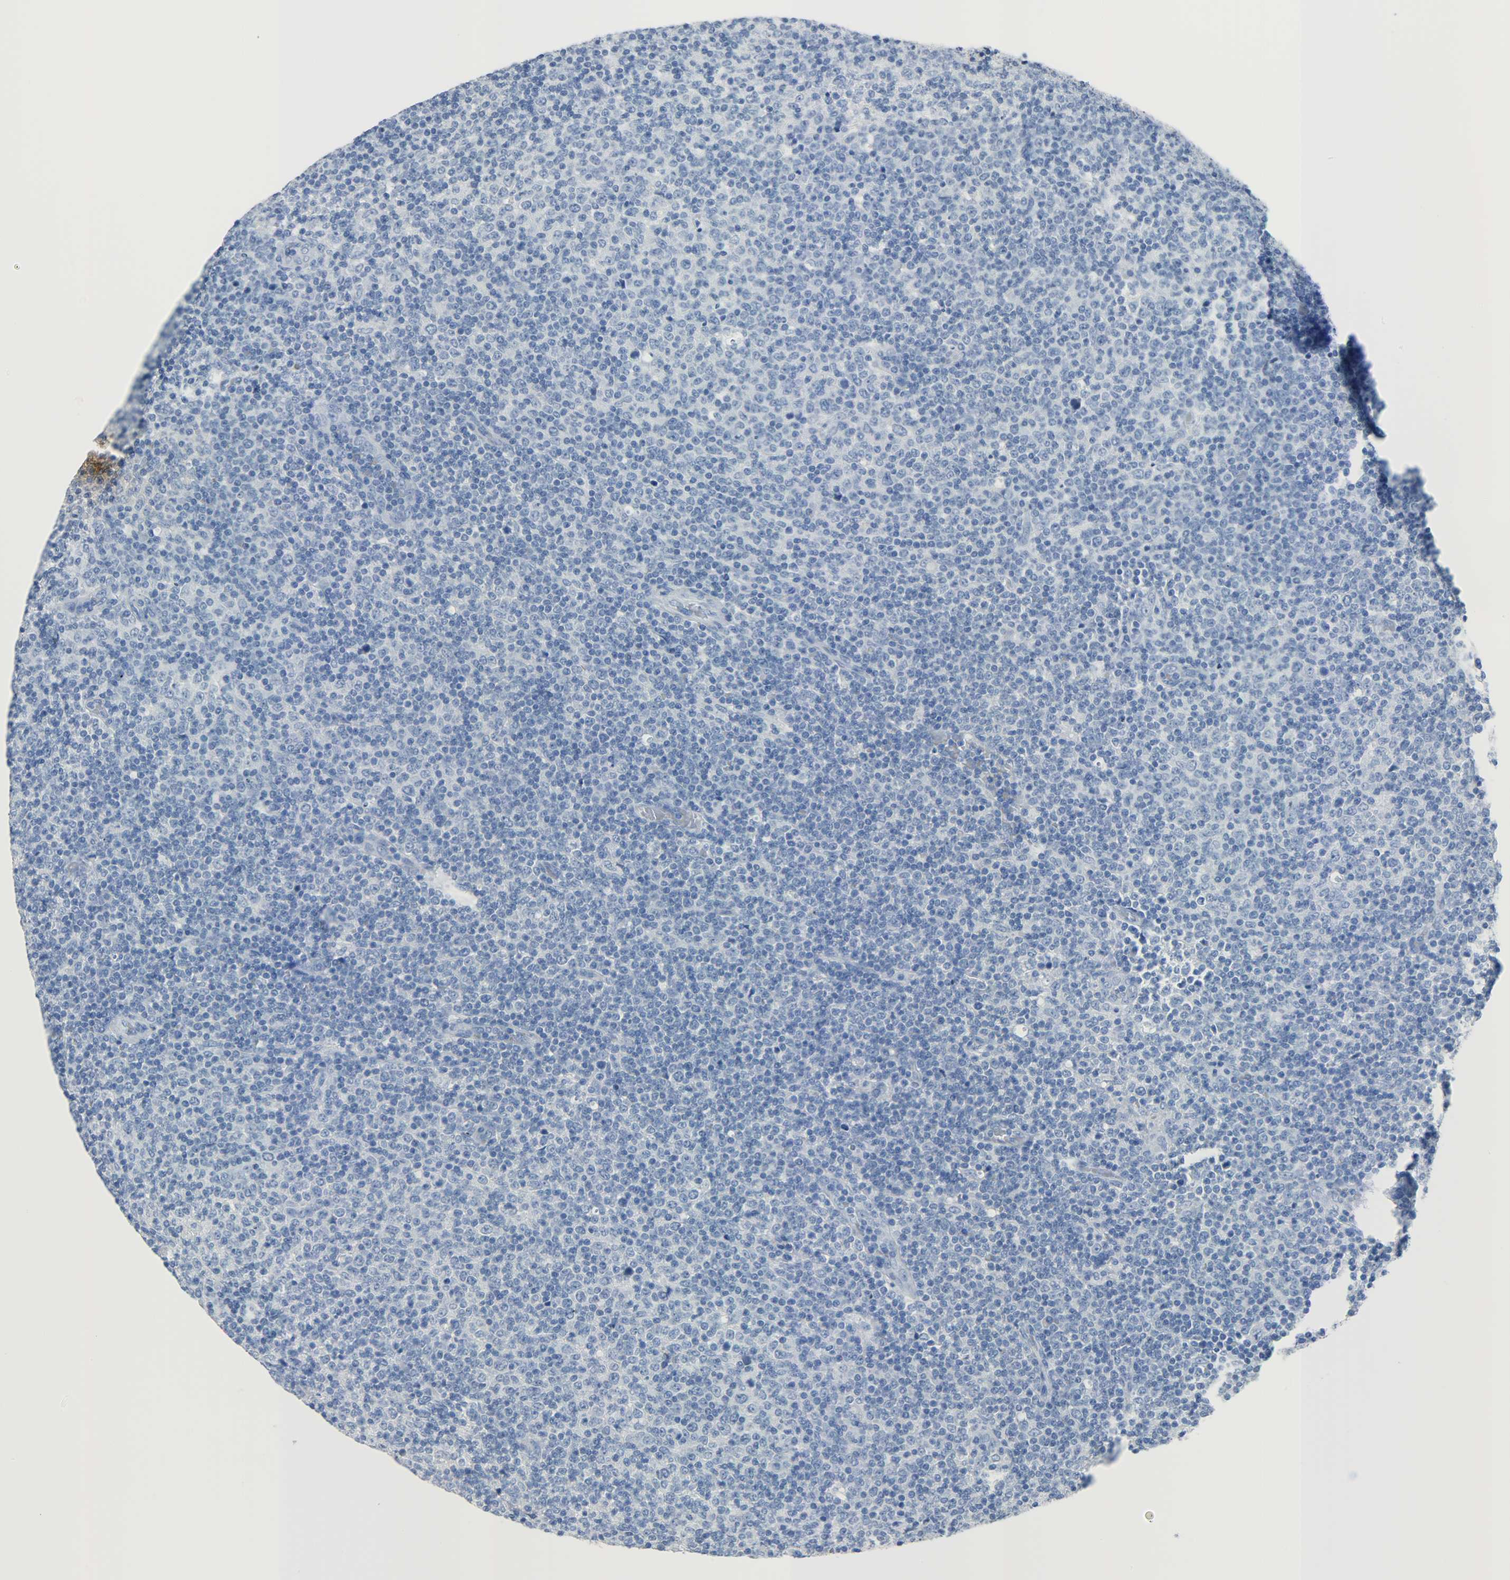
{"staining": {"intensity": "negative", "quantity": "none", "location": "none"}, "tissue": "lymphoma", "cell_type": "Tumor cells", "image_type": "cancer", "snomed": [{"axis": "morphology", "description": "Malignant lymphoma, non-Hodgkin's type, Low grade"}, {"axis": "topography", "description": "Lymph node"}], "caption": "A photomicrograph of lymphoma stained for a protein shows no brown staining in tumor cells. (DAB (3,3'-diaminobenzidine) IHC visualized using brightfield microscopy, high magnification).", "gene": "CA3", "patient": {"sex": "male", "age": 70}}